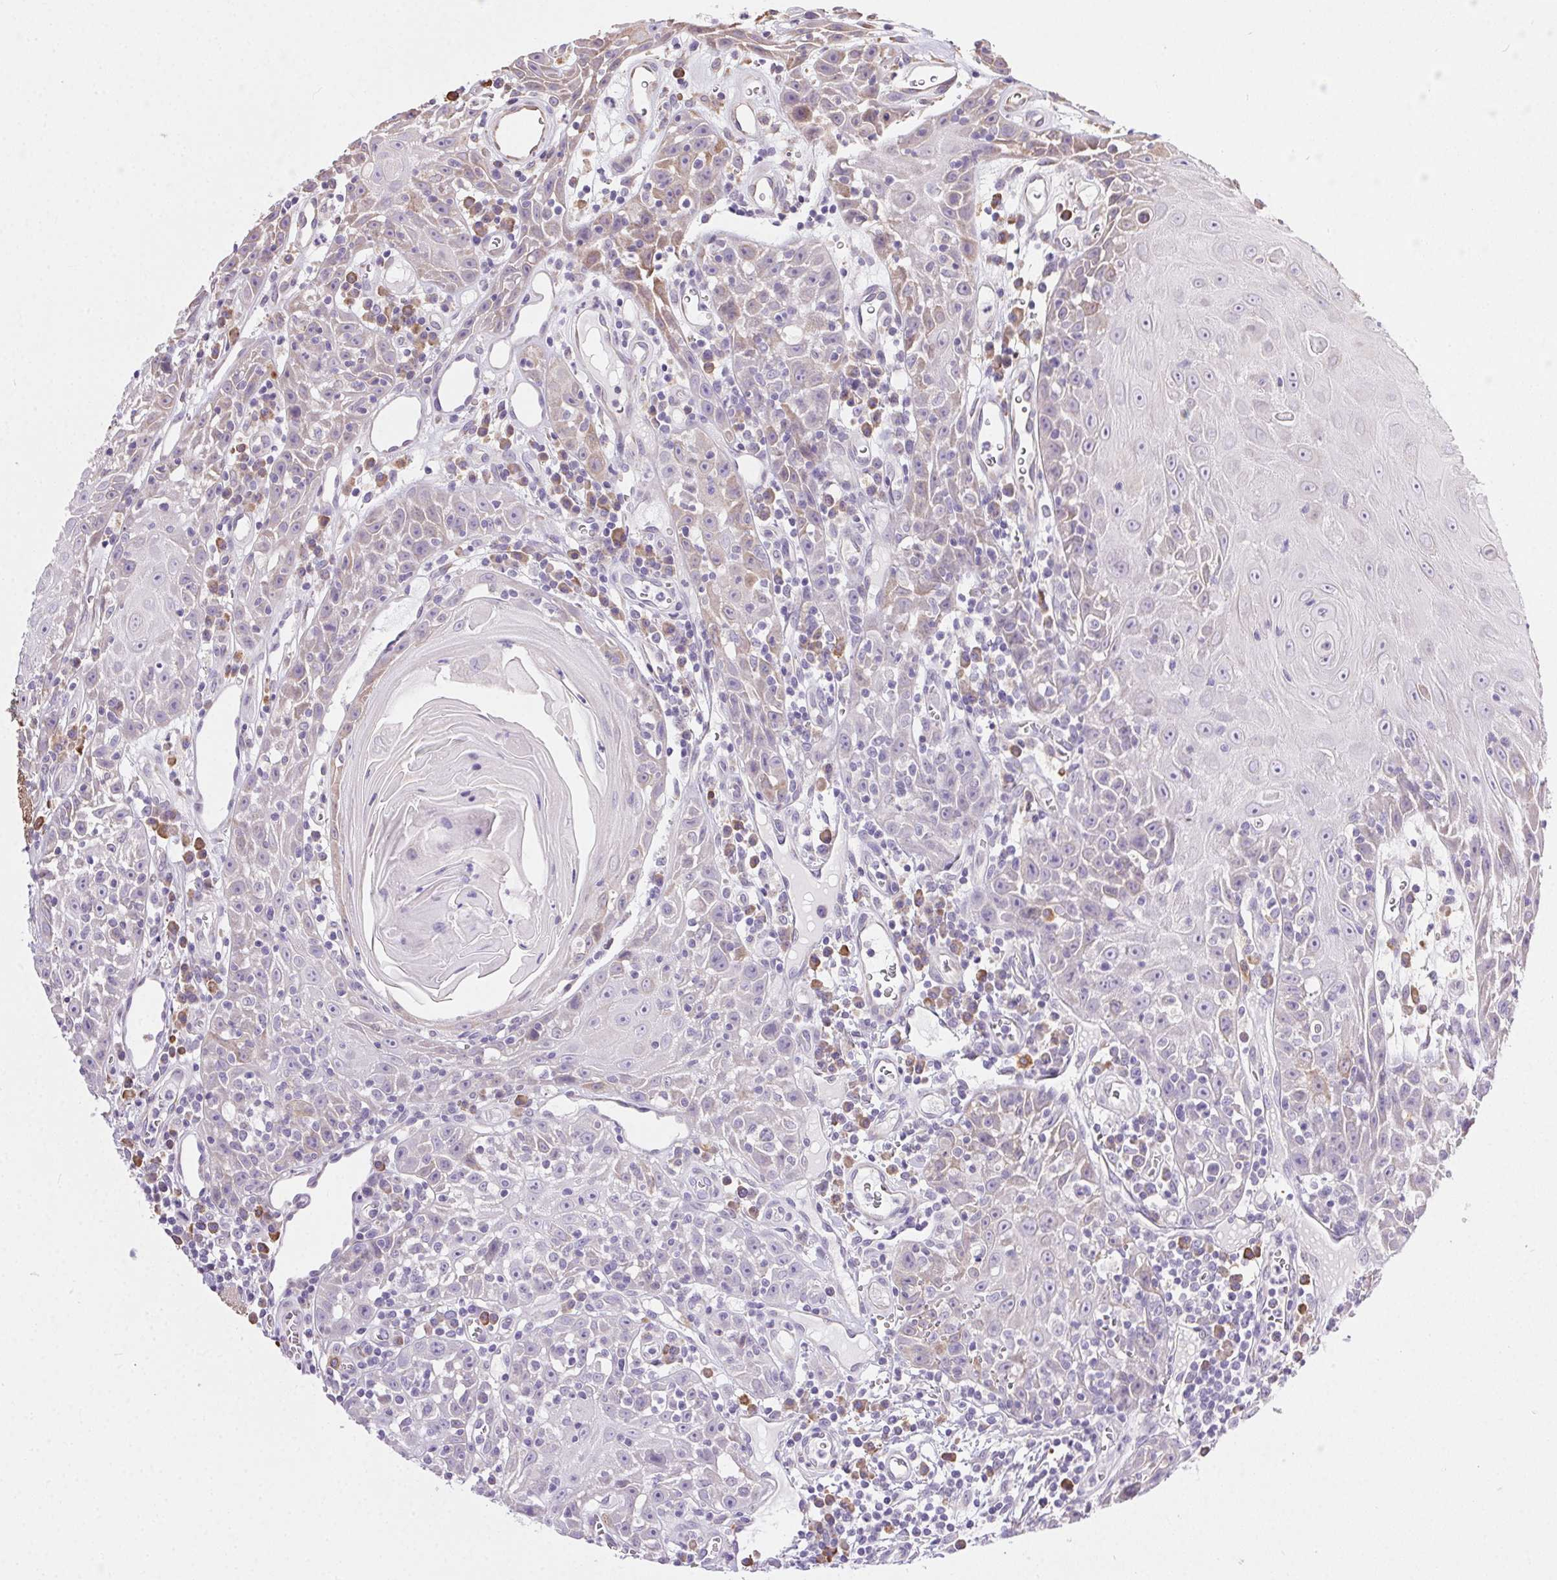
{"staining": {"intensity": "negative", "quantity": "none", "location": "none"}, "tissue": "head and neck cancer", "cell_type": "Tumor cells", "image_type": "cancer", "snomed": [{"axis": "morphology", "description": "Squamous cell carcinoma, NOS"}, {"axis": "topography", "description": "Head-Neck"}], "caption": "Head and neck squamous cell carcinoma was stained to show a protein in brown. There is no significant staining in tumor cells.", "gene": "SNX31", "patient": {"sex": "male", "age": 52}}